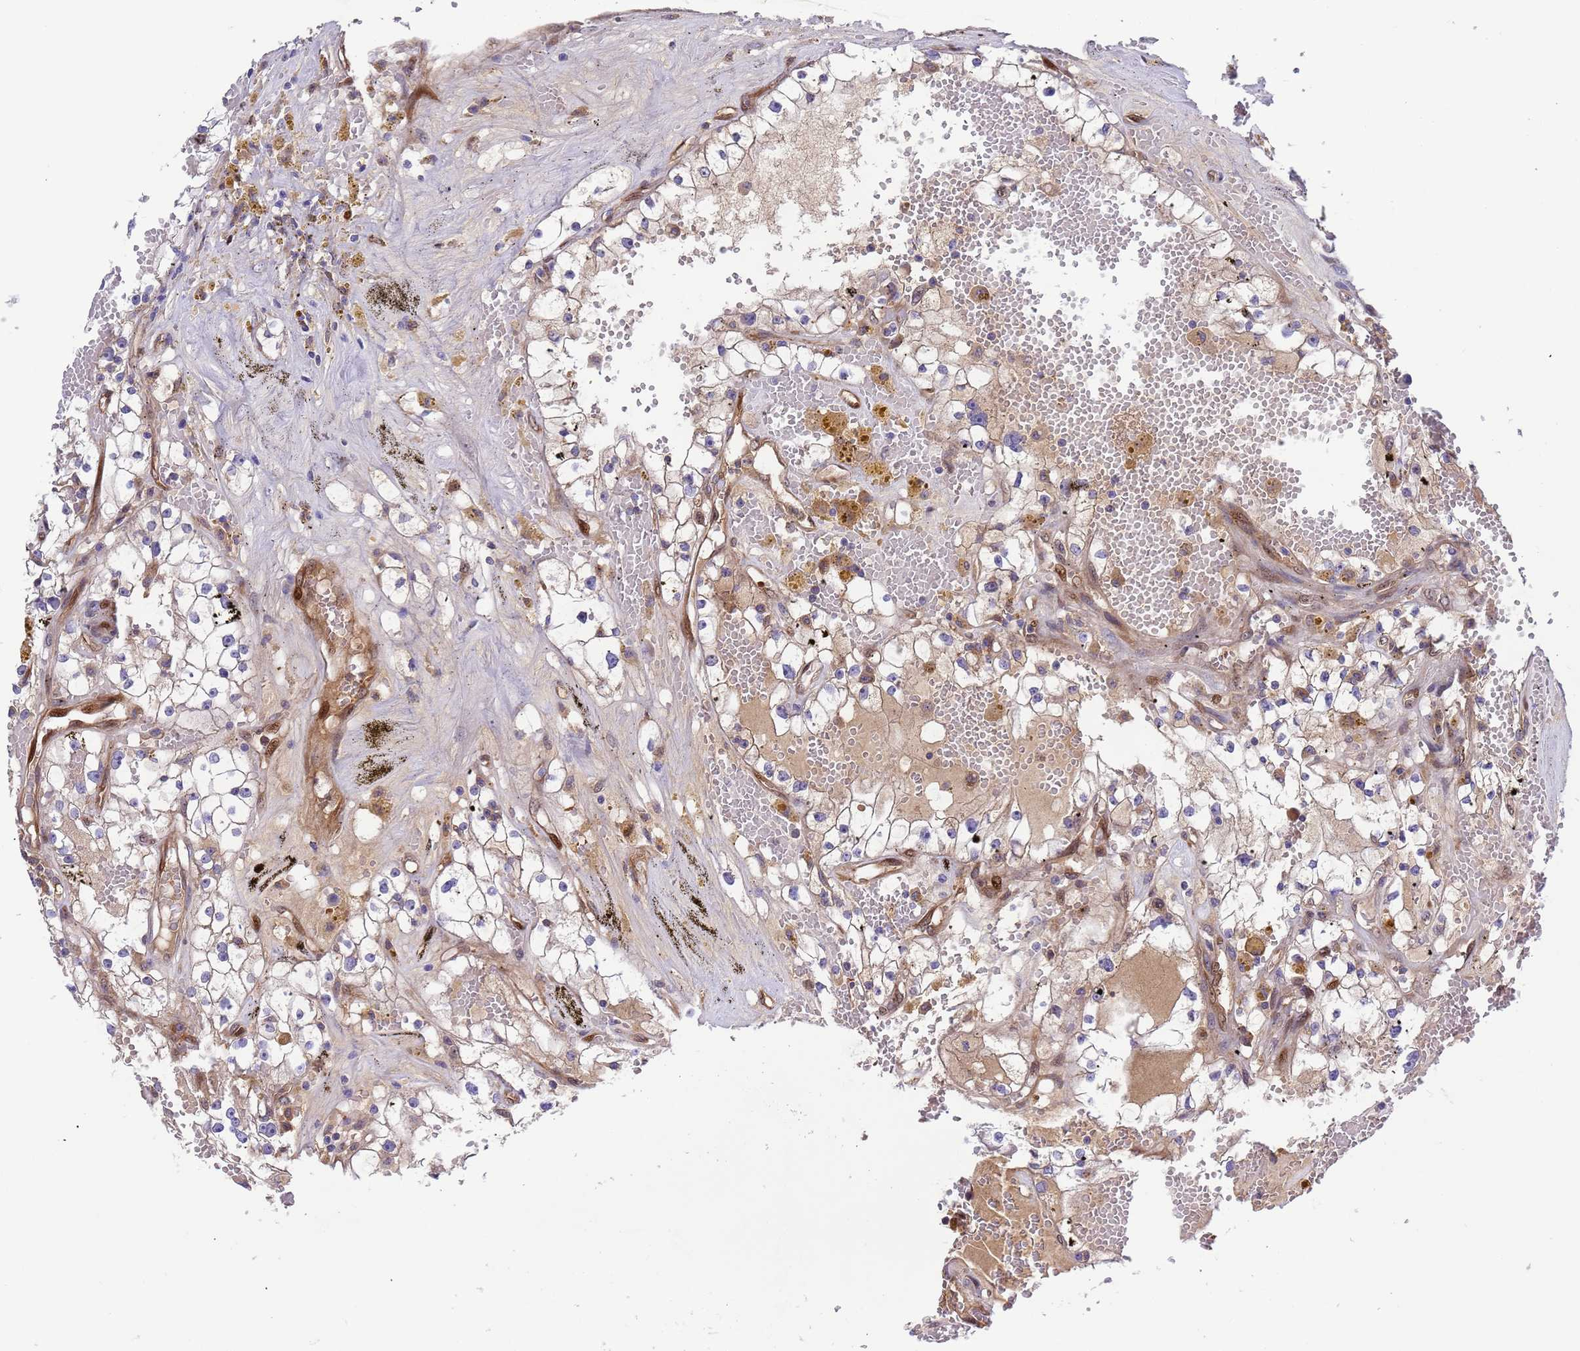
{"staining": {"intensity": "negative", "quantity": "none", "location": "none"}, "tissue": "renal cancer", "cell_type": "Tumor cells", "image_type": "cancer", "snomed": [{"axis": "morphology", "description": "Adenocarcinoma, NOS"}, {"axis": "topography", "description": "Kidney"}], "caption": "Tumor cells show no significant expression in renal cancer.", "gene": "FOXRED1", "patient": {"sex": "male", "age": 56}}